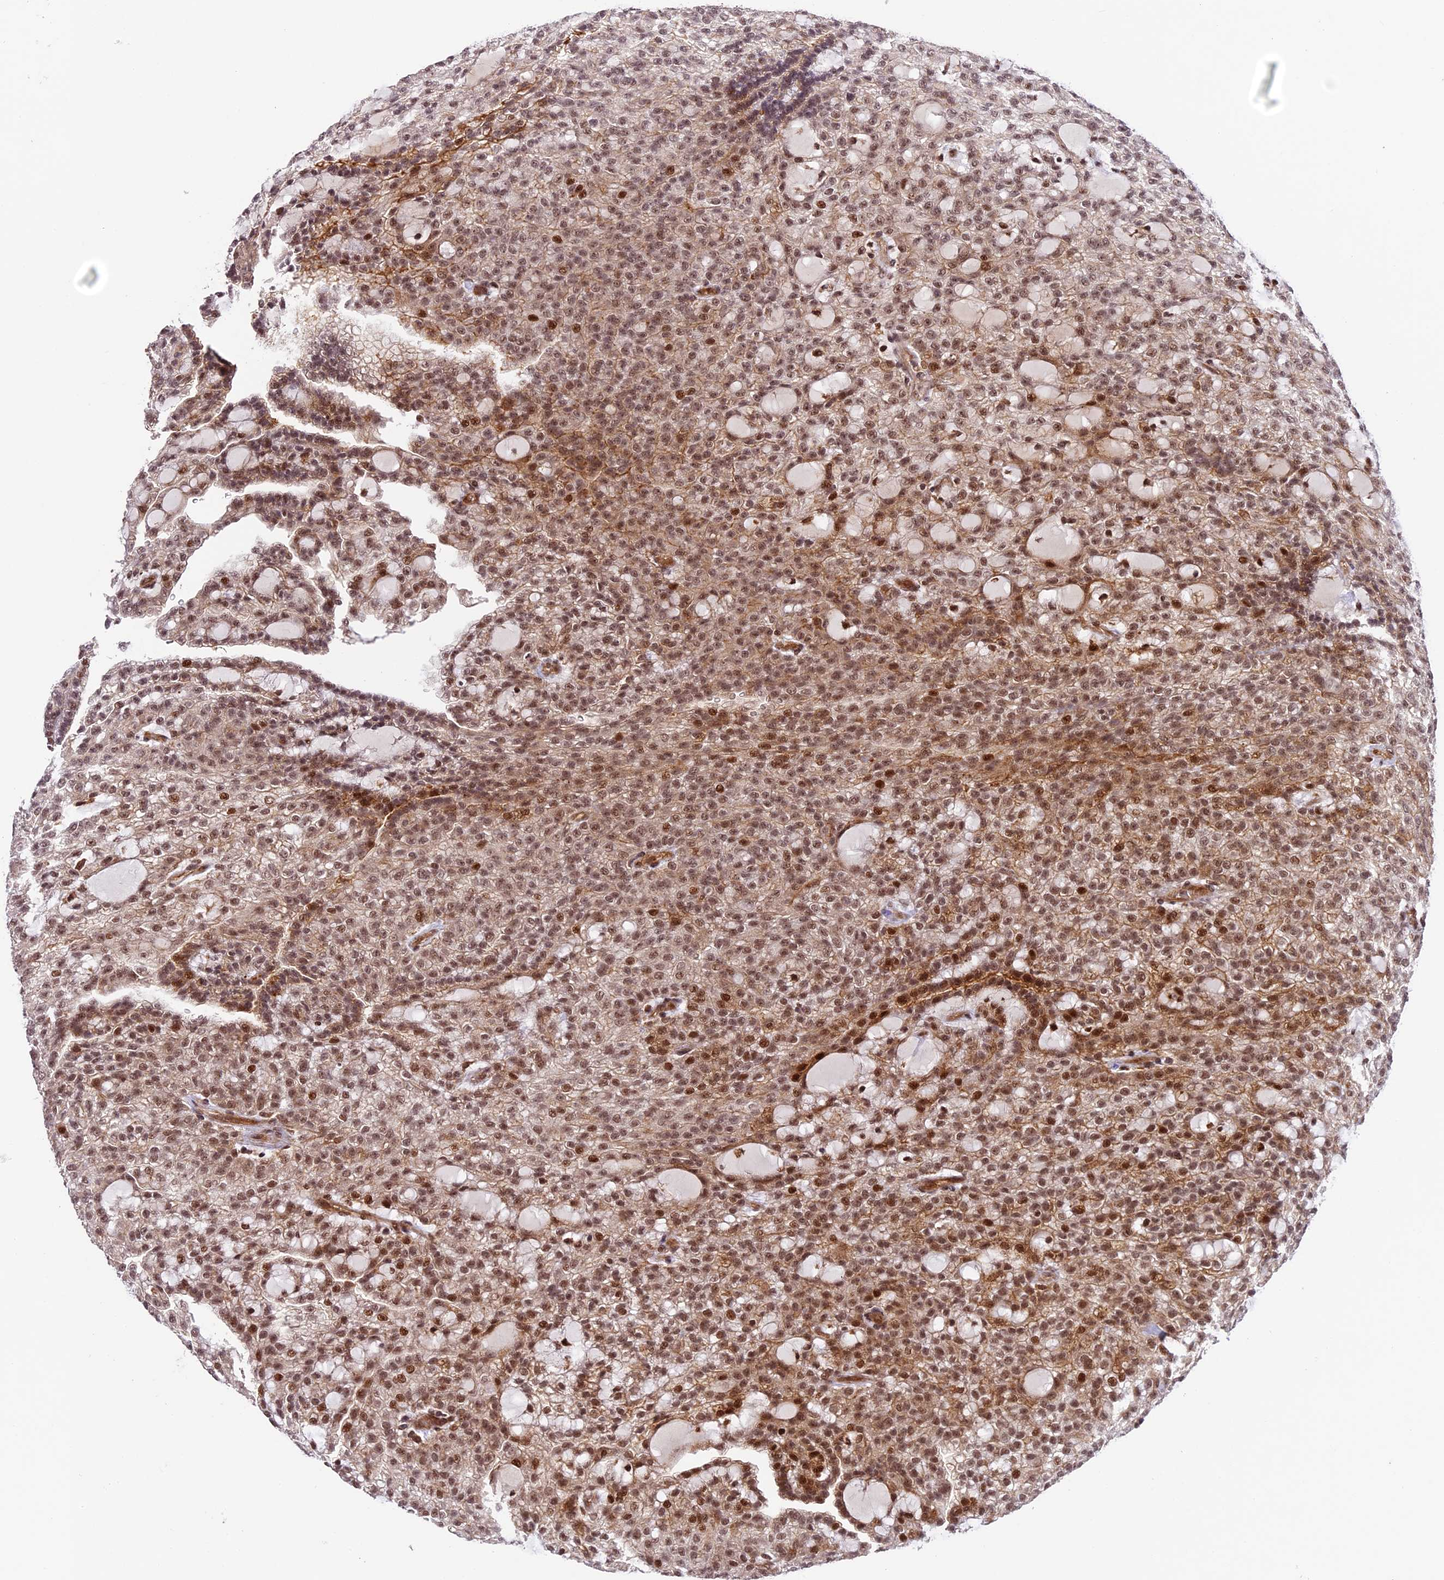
{"staining": {"intensity": "strong", "quantity": ">75%", "location": "cytoplasmic/membranous,nuclear"}, "tissue": "renal cancer", "cell_type": "Tumor cells", "image_type": "cancer", "snomed": [{"axis": "morphology", "description": "Adenocarcinoma, NOS"}, {"axis": "topography", "description": "Kidney"}], "caption": "Immunohistochemical staining of human adenocarcinoma (renal) exhibits high levels of strong cytoplasmic/membranous and nuclear expression in approximately >75% of tumor cells. (brown staining indicates protein expression, while blue staining denotes nuclei).", "gene": "DHX38", "patient": {"sex": "male", "age": 63}}